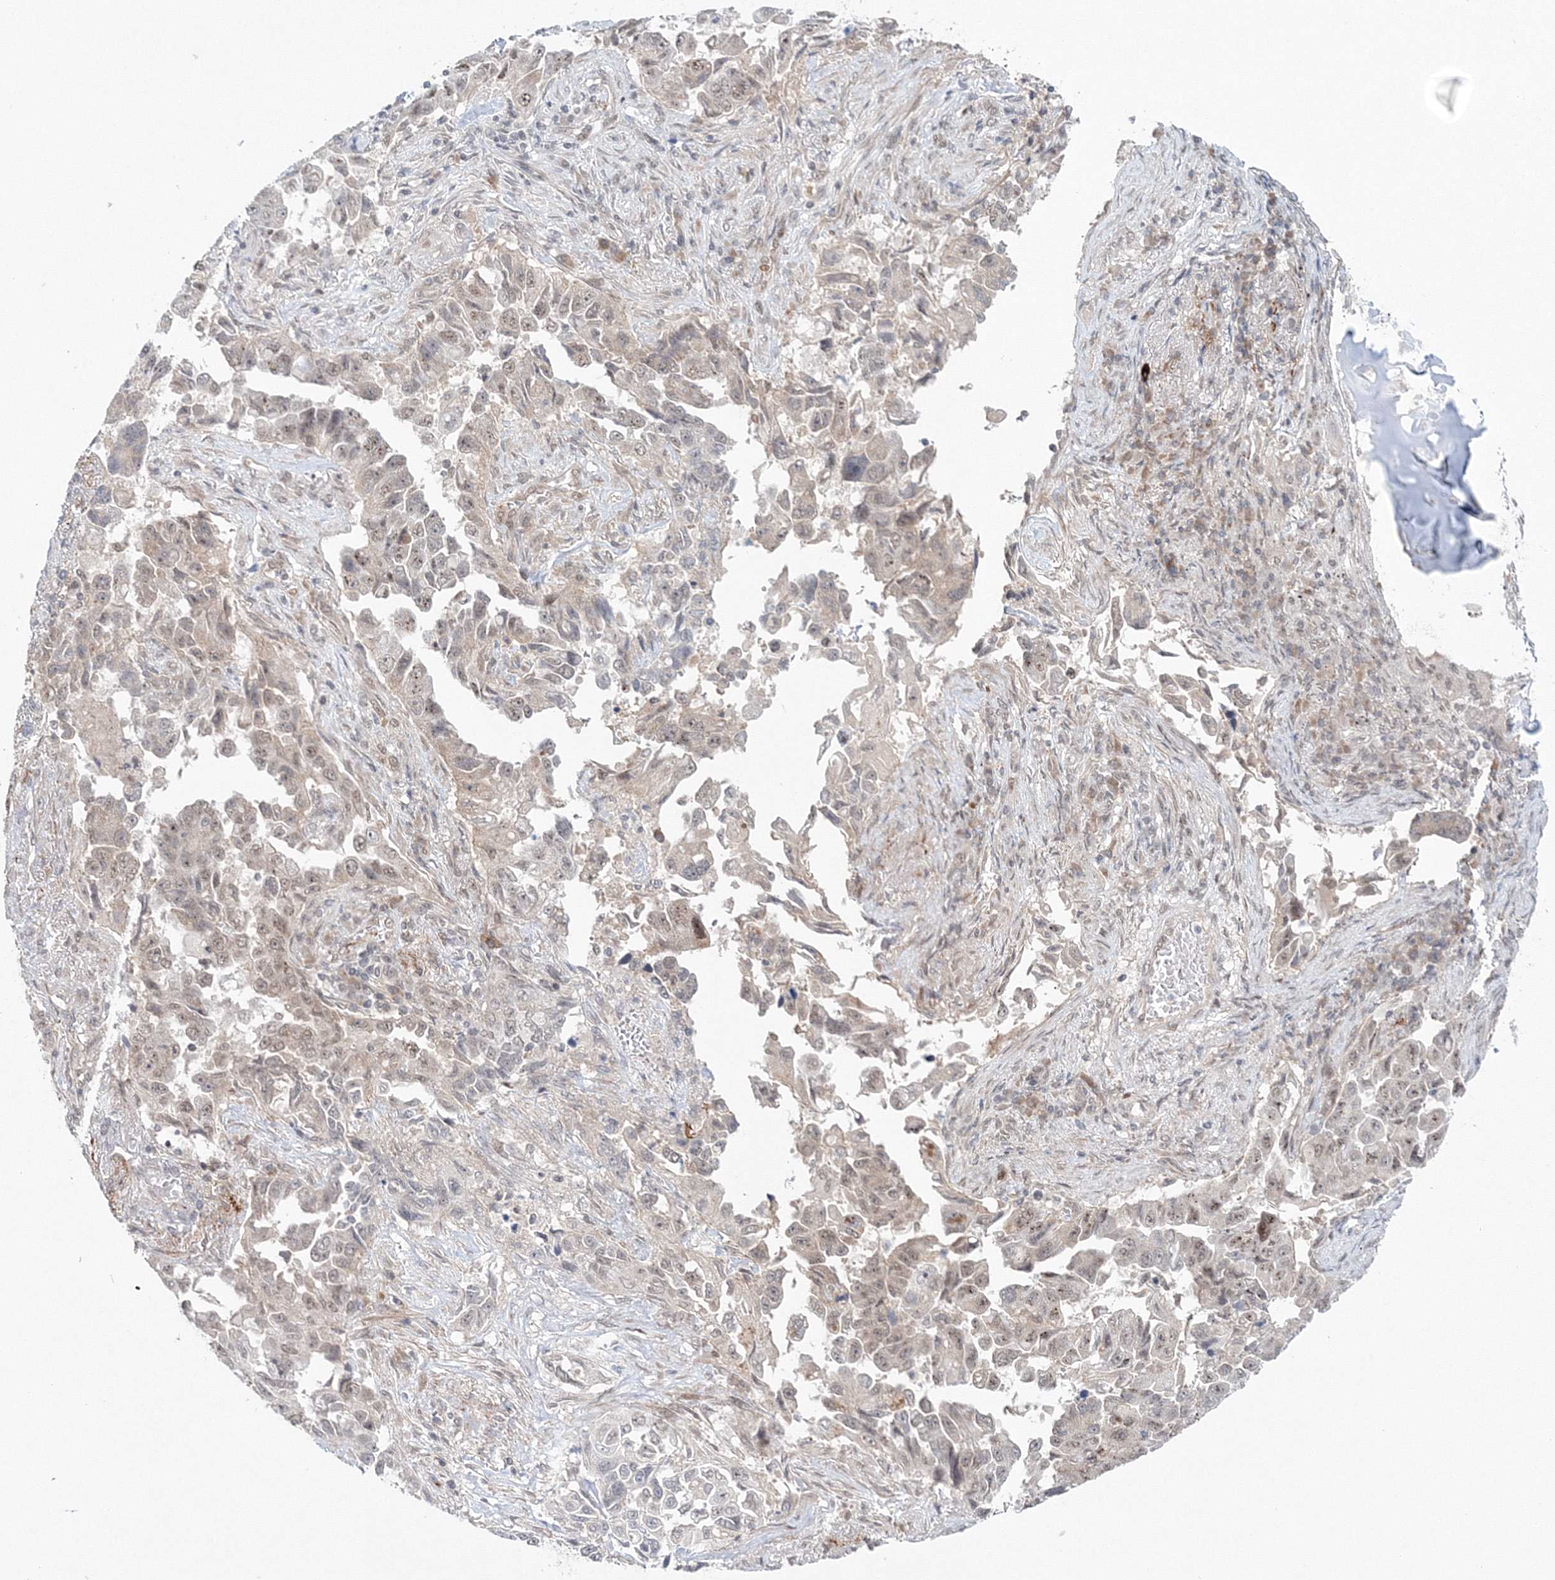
{"staining": {"intensity": "weak", "quantity": "<25%", "location": "nuclear"}, "tissue": "lung cancer", "cell_type": "Tumor cells", "image_type": "cancer", "snomed": [{"axis": "morphology", "description": "Adenocarcinoma, NOS"}, {"axis": "topography", "description": "Lung"}], "caption": "DAB immunohistochemical staining of lung cancer (adenocarcinoma) reveals no significant staining in tumor cells. (IHC, brightfield microscopy, high magnification).", "gene": "NOA1", "patient": {"sex": "female", "age": 51}}